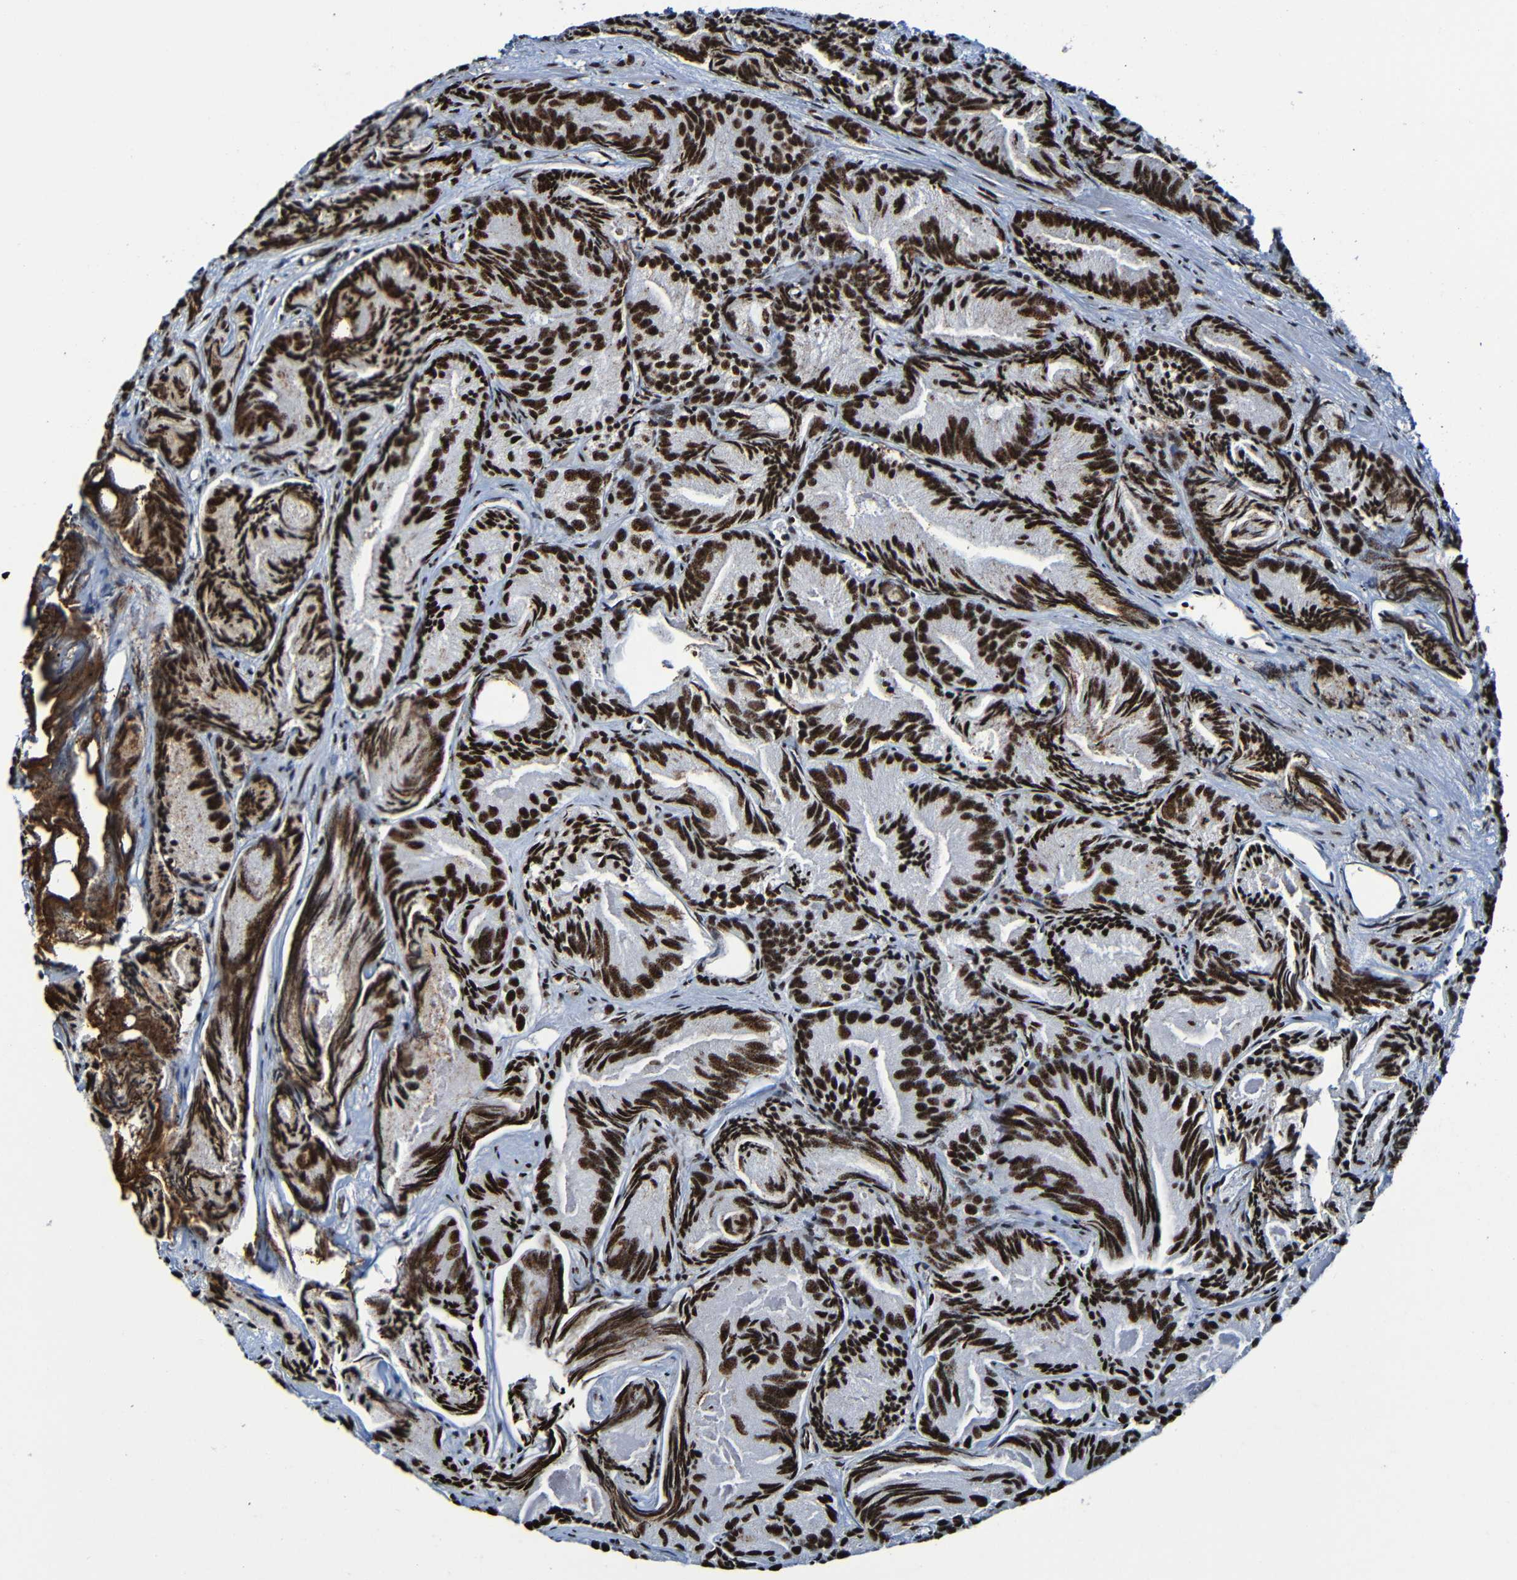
{"staining": {"intensity": "strong", "quantity": ">75%", "location": "nuclear"}, "tissue": "prostate cancer", "cell_type": "Tumor cells", "image_type": "cancer", "snomed": [{"axis": "morphology", "description": "Adenocarcinoma, Low grade"}, {"axis": "topography", "description": "Prostate"}], "caption": "IHC of human prostate cancer (adenocarcinoma (low-grade)) displays high levels of strong nuclear staining in about >75% of tumor cells. (IHC, brightfield microscopy, high magnification).", "gene": "SRSF3", "patient": {"sex": "male", "age": 89}}